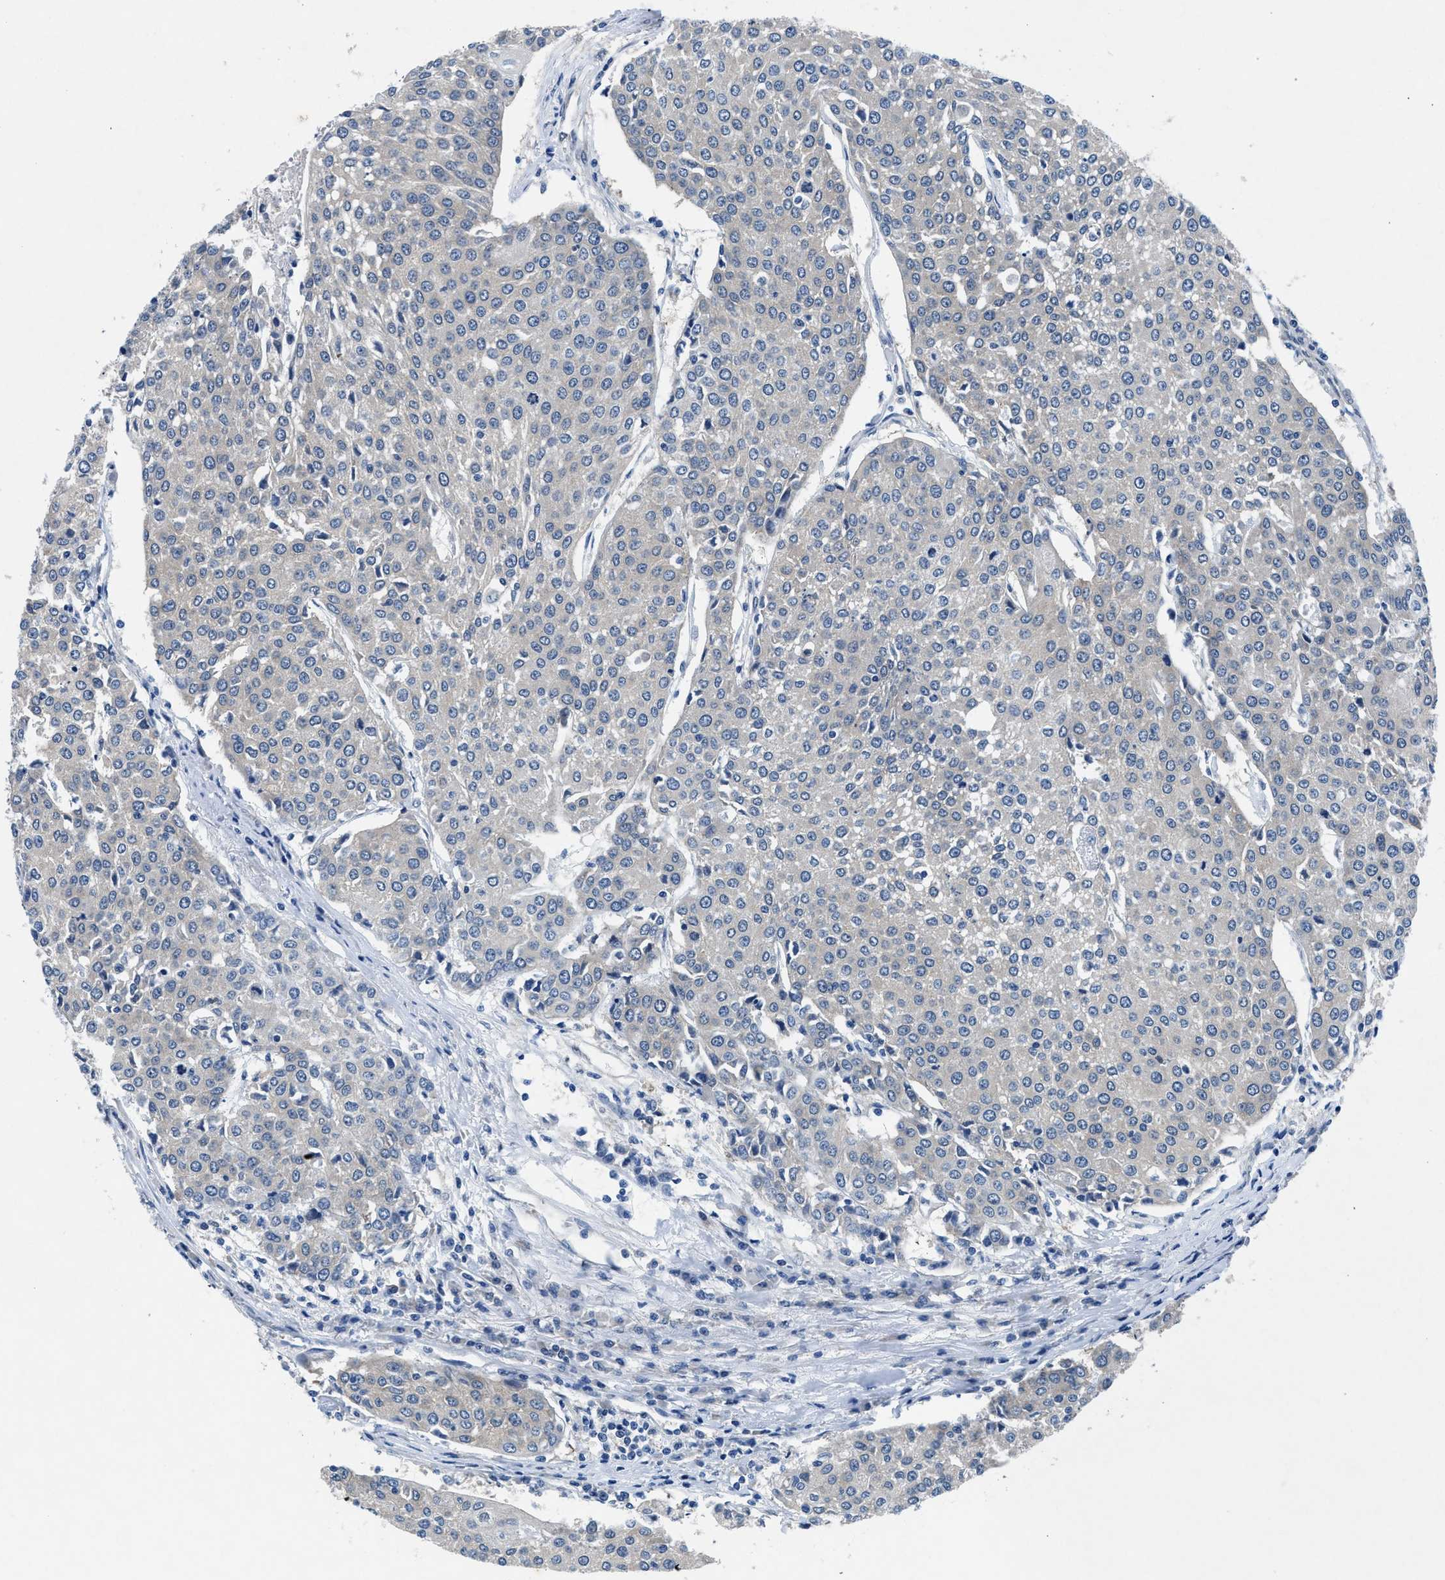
{"staining": {"intensity": "negative", "quantity": "none", "location": "none"}, "tissue": "urothelial cancer", "cell_type": "Tumor cells", "image_type": "cancer", "snomed": [{"axis": "morphology", "description": "Urothelial carcinoma, High grade"}, {"axis": "topography", "description": "Urinary bladder"}], "caption": "The photomicrograph displays no staining of tumor cells in urothelial cancer.", "gene": "COPS2", "patient": {"sex": "female", "age": 85}}